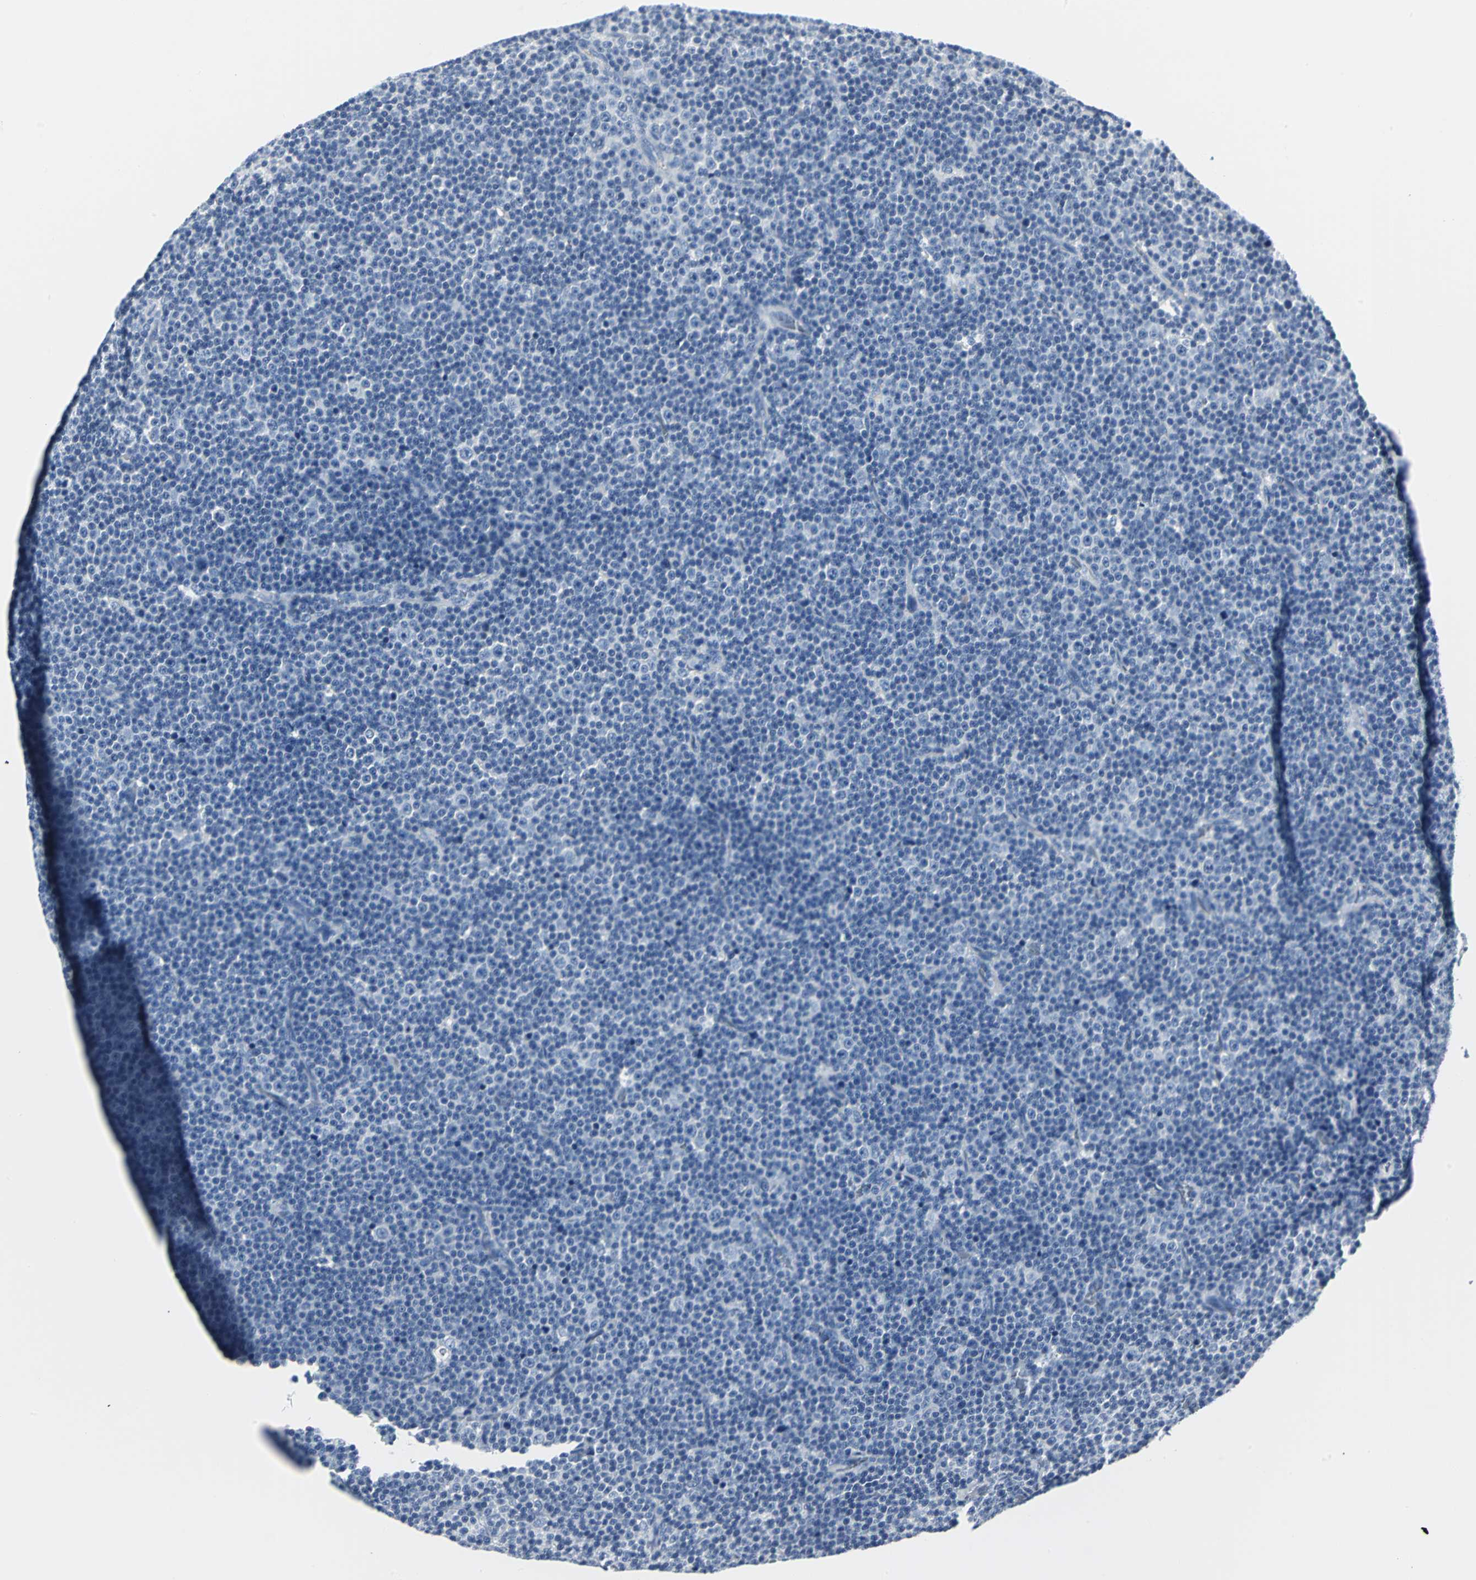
{"staining": {"intensity": "negative", "quantity": "none", "location": "none"}, "tissue": "lymphoma", "cell_type": "Tumor cells", "image_type": "cancer", "snomed": [{"axis": "morphology", "description": "Malignant lymphoma, non-Hodgkin's type, Low grade"}, {"axis": "topography", "description": "Lymph node"}], "caption": "Immunohistochemical staining of lymphoma displays no significant staining in tumor cells.", "gene": "RIPOR1", "patient": {"sex": "female", "age": 67}}